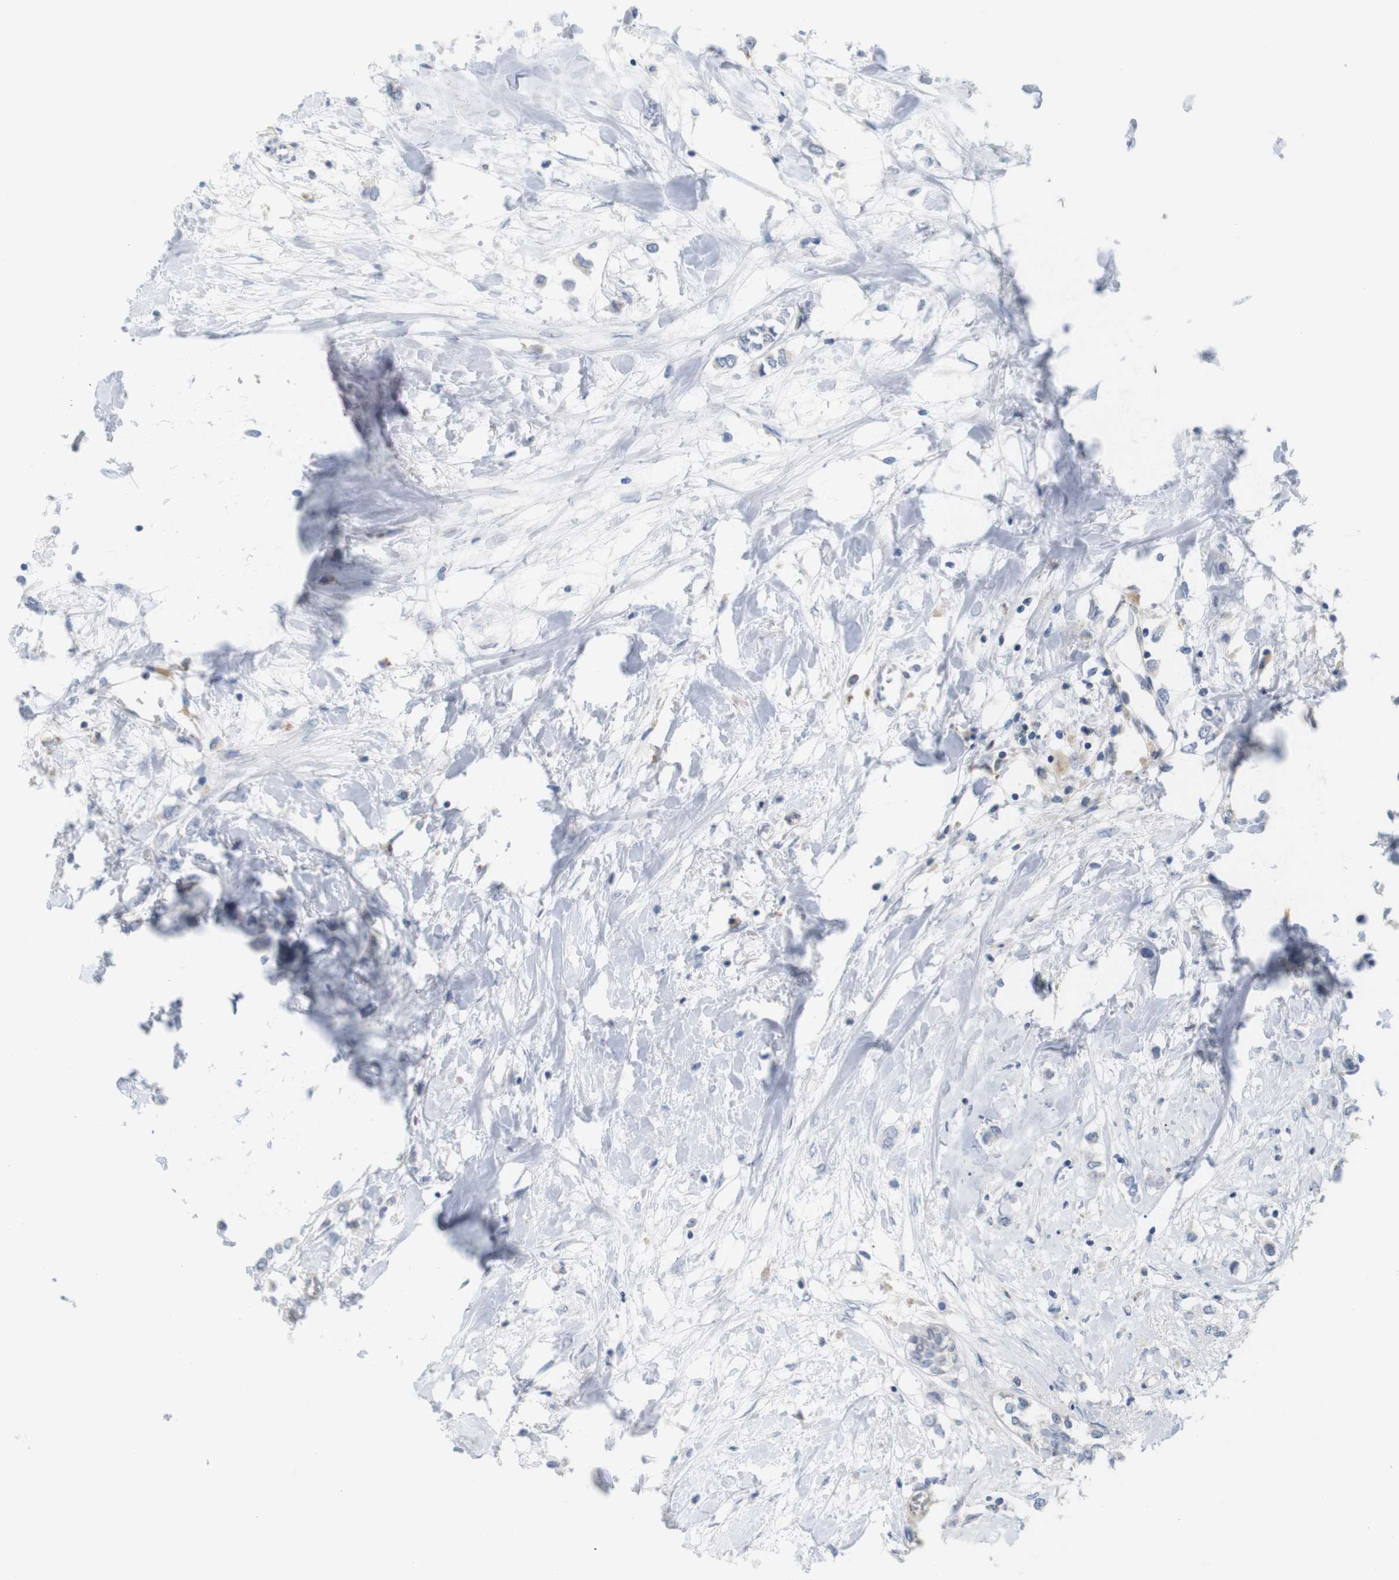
{"staining": {"intensity": "weak", "quantity": "<25%", "location": "cytoplasmic/membranous"}, "tissue": "breast cancer", "cell_type": "Tumor cells", "image_type": "cancer", "snomed": [{"axis": "morphology", "description": "Lobular carcinoma"}, {"axis": "topography", "description": "Breast"}], "caption": "DAB immunohistochemical staining of human lobular carcinoma (breast) demonstrates no significant expression in tumor cells.", "gene": "ITPR1", "patient": {"sex": "female", "age": 51}}